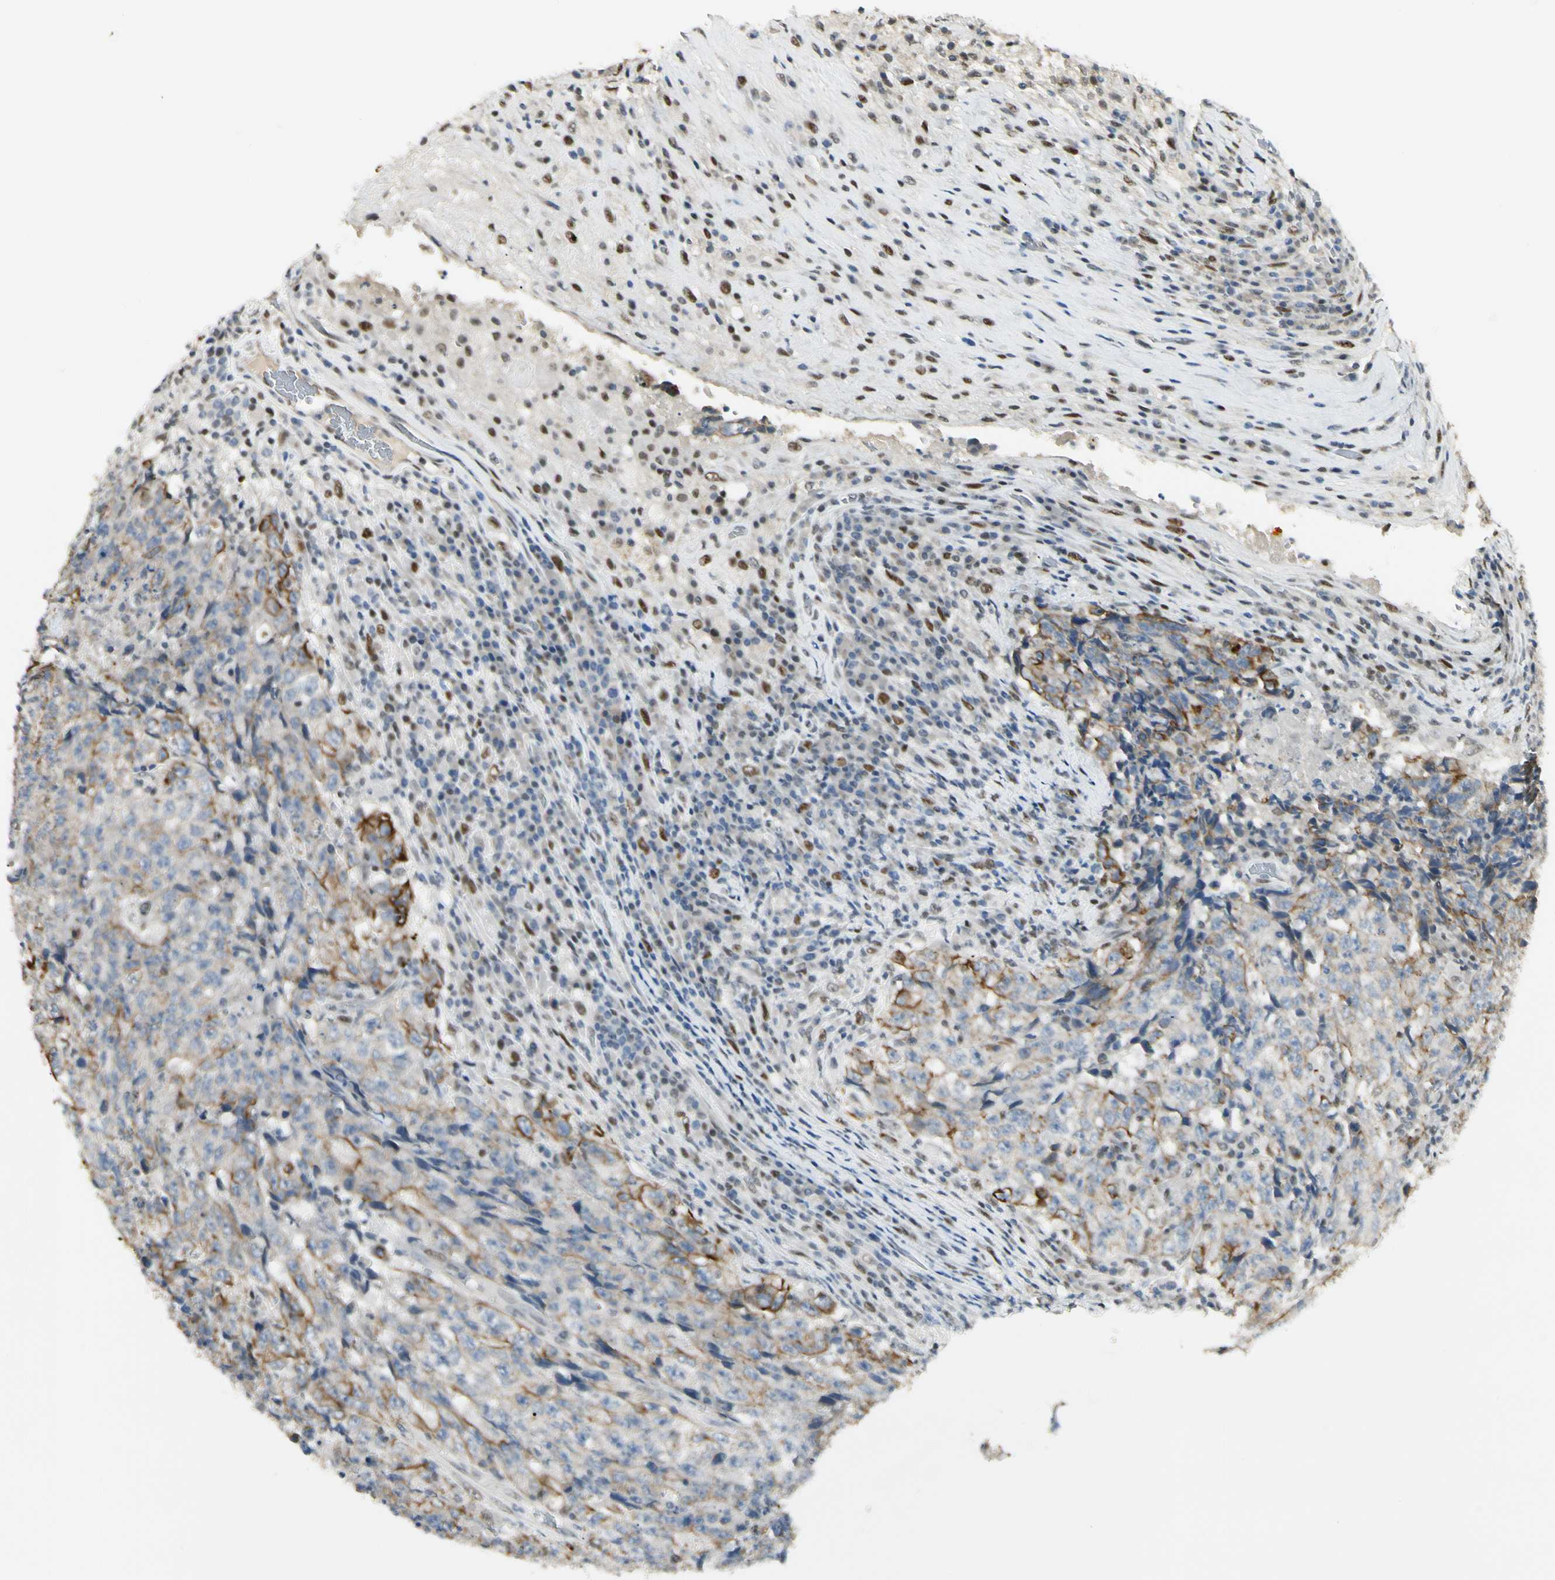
{"staining": {"intensity": "moderate", "quantity": ">75%", "location": "cytoplasmic/membranous"}, "tissue": "testis cancer", "cell_type": "Tumor cells", "image_type": "cancer", "snomed": [{"axis": "morphology", "description": "Necrosis, NOS"}, {"axis": "morphology", "description": "Carcinoma, Embryonal, NOS"}, {"axis": "topography", "description": "Testis"}], "caption": "Tumor cells reveal moderate cytoplasmic/membranous positivity in about >75% of cells in testis embryonal carcinoma.", "gene": "ATXN1", "patient": {"sex": "male", "age": 19}}